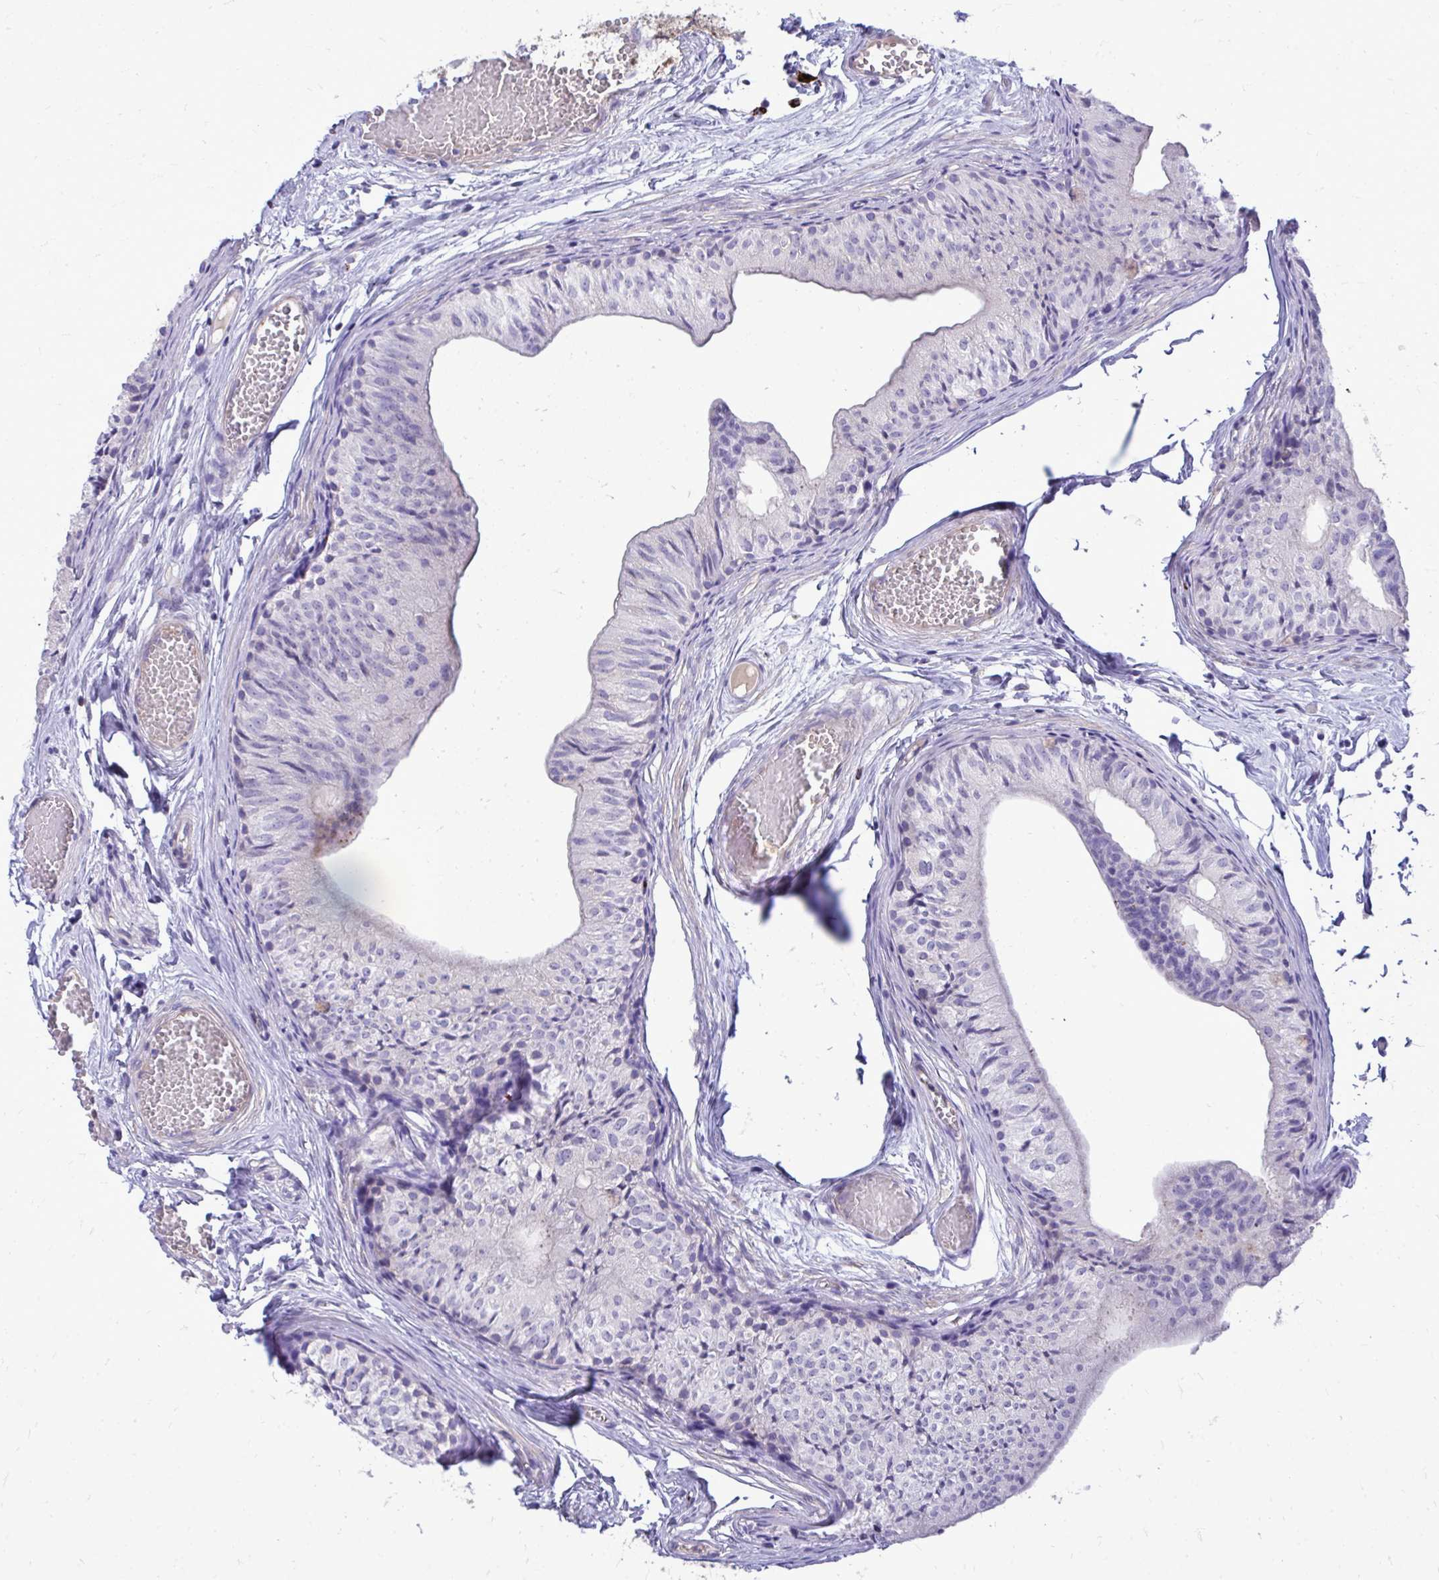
{"staining": {"intensity": "negative", "quantity": "none", "location": "none"}, "tissue": "epididymis", "cell_type": "Glandular cells", "image_type": "normal", "snomed": [{"axis": "morphology", "description": "Normal tissue, NOS"}, {"axis": "topography", "description": "Epididymis"}], "caption": "Glandular cells show no significant staining in unremarkable epididymis. (DAB (3,3'-diaminobenzidine) IHC visualized using brightfield microscopy, high magnification).", "gene": "TP53I11", "patient": {"sex": "male", "age": 25}}